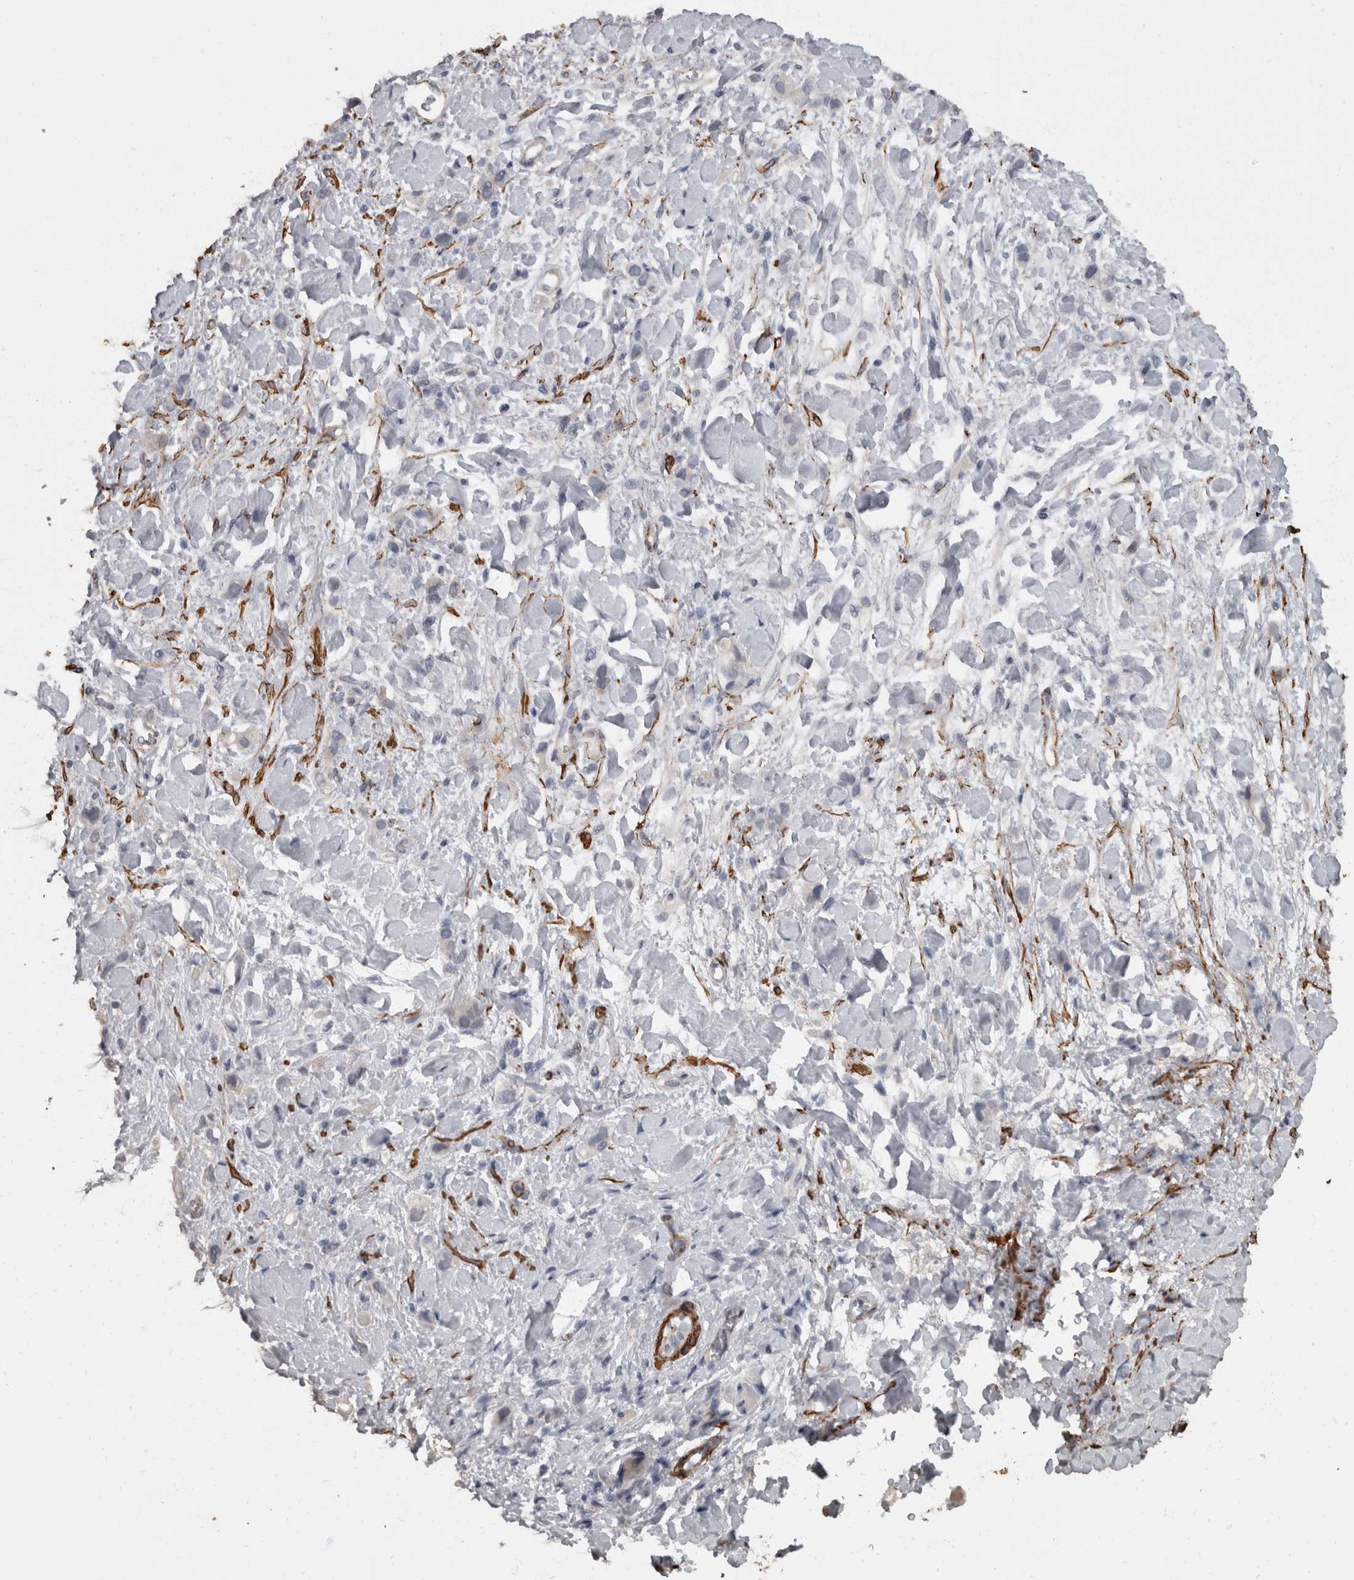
{"staining": {"intensity": "negative", "quantity": "none", "location": "none"}, "tissue": "stomach cancer", "cell_type": "Tumor cells", "image_type": "cancer", "snomed": [{"axis": "morphology", "description": "Adenocarcinoma, NOS"}, {"axis": "topography", "description": "Stomach"}], "caption": "High power microscopy micrograph of an immunohistochemistry image of stomach cancer (adenocarcinoma), revealing no significant positivity in tumor cells.", "gene": "MASTL", "patient": {"sex": "female", "age": 65}}